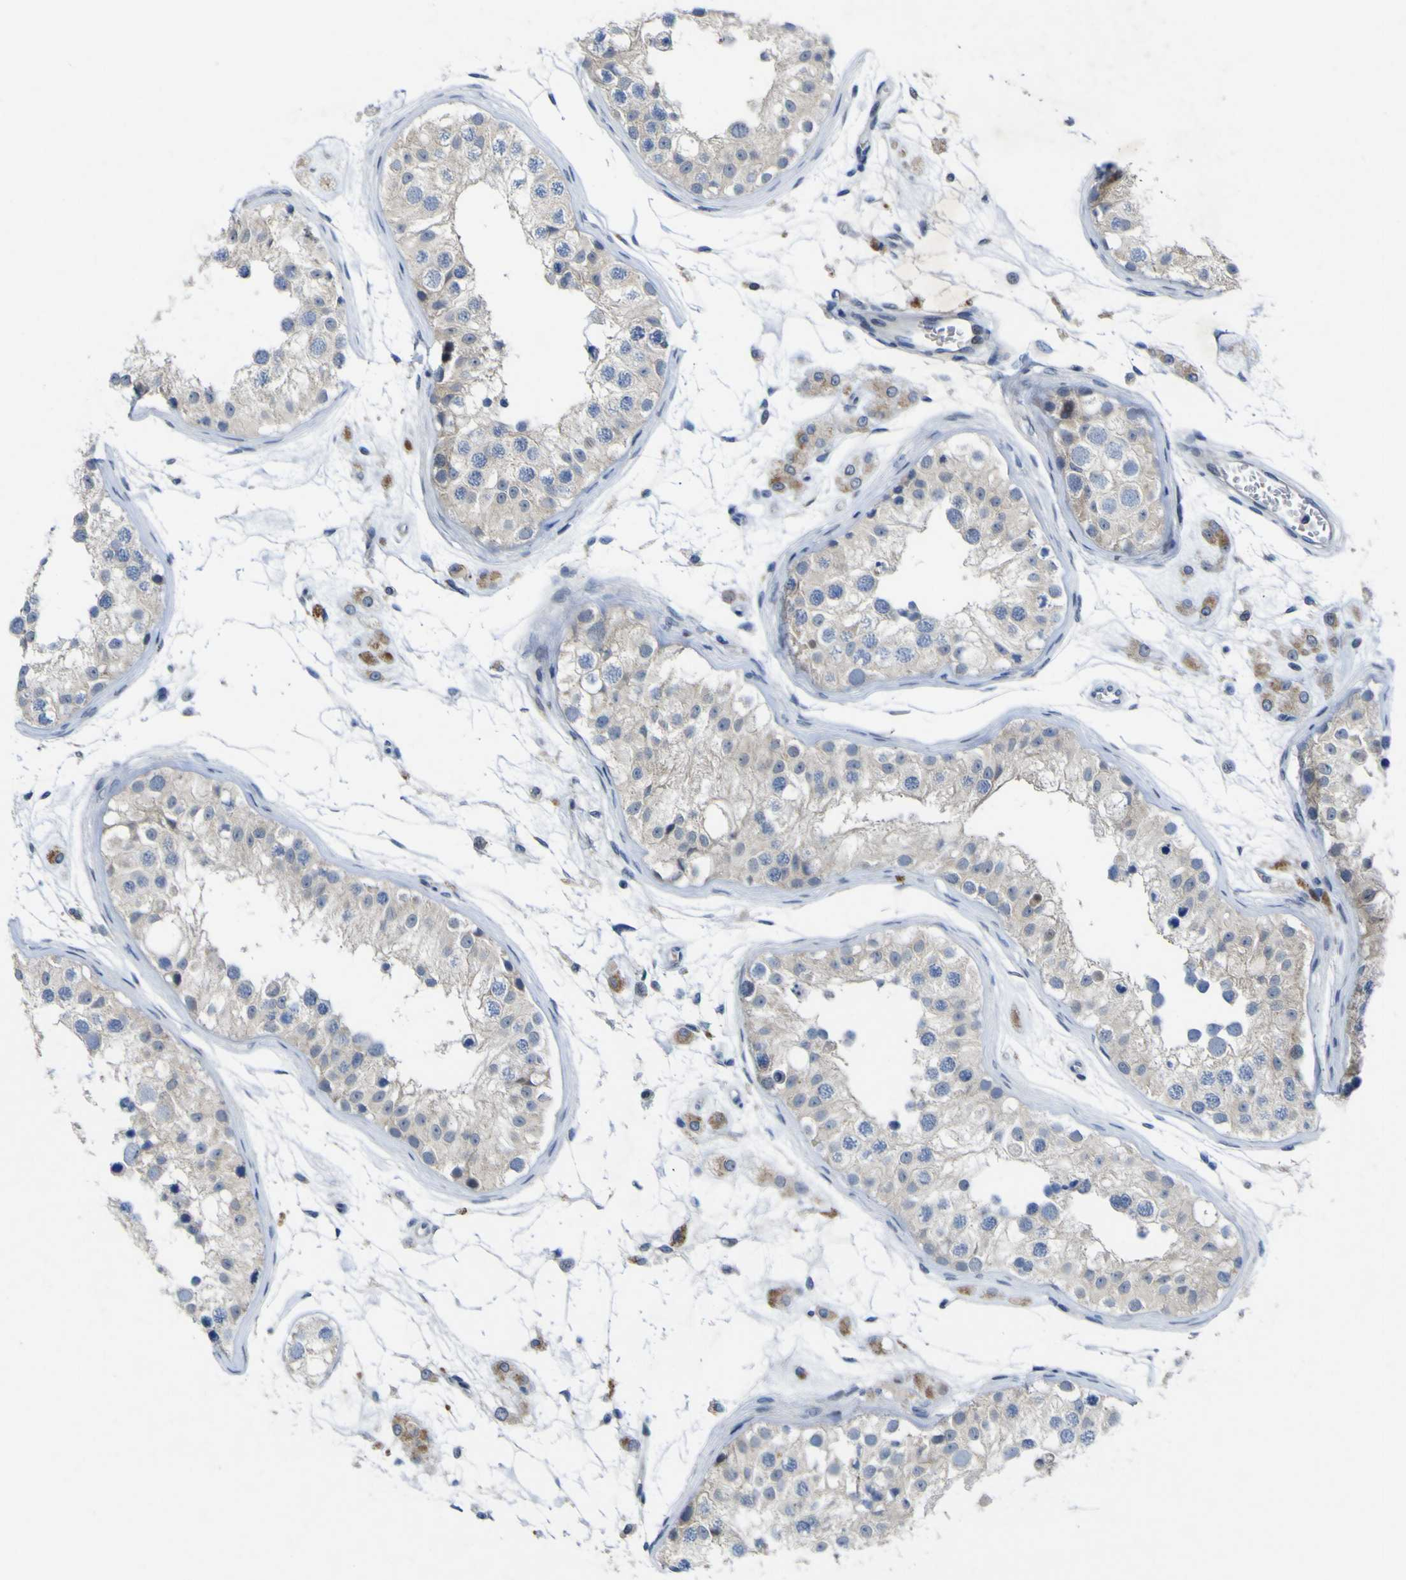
{"staining": {"intensity": "negative", "quantity": "none", "location": "none"}, "tissue": "testis", "cell_type": "Cells in seminiferous ducts", "image_type": "normal", "snomed": [{"axis": "morphology", "description": "Normal tissue, NOS"}, {"axis": "morphology", "description": "Adenocarcinoma, metastatic, NOS"}, {"axis": "topography", "description": "Testis"}], "caption": "Image shows no significant protein staining in cells in seminiferous ducts of unremarkable testis. (Brightfield microscopy of DAB immunohistochemistry (IHC) at high magnification).", "gene": "NAV1", "patient": {"sex": "male", "age": 26}}